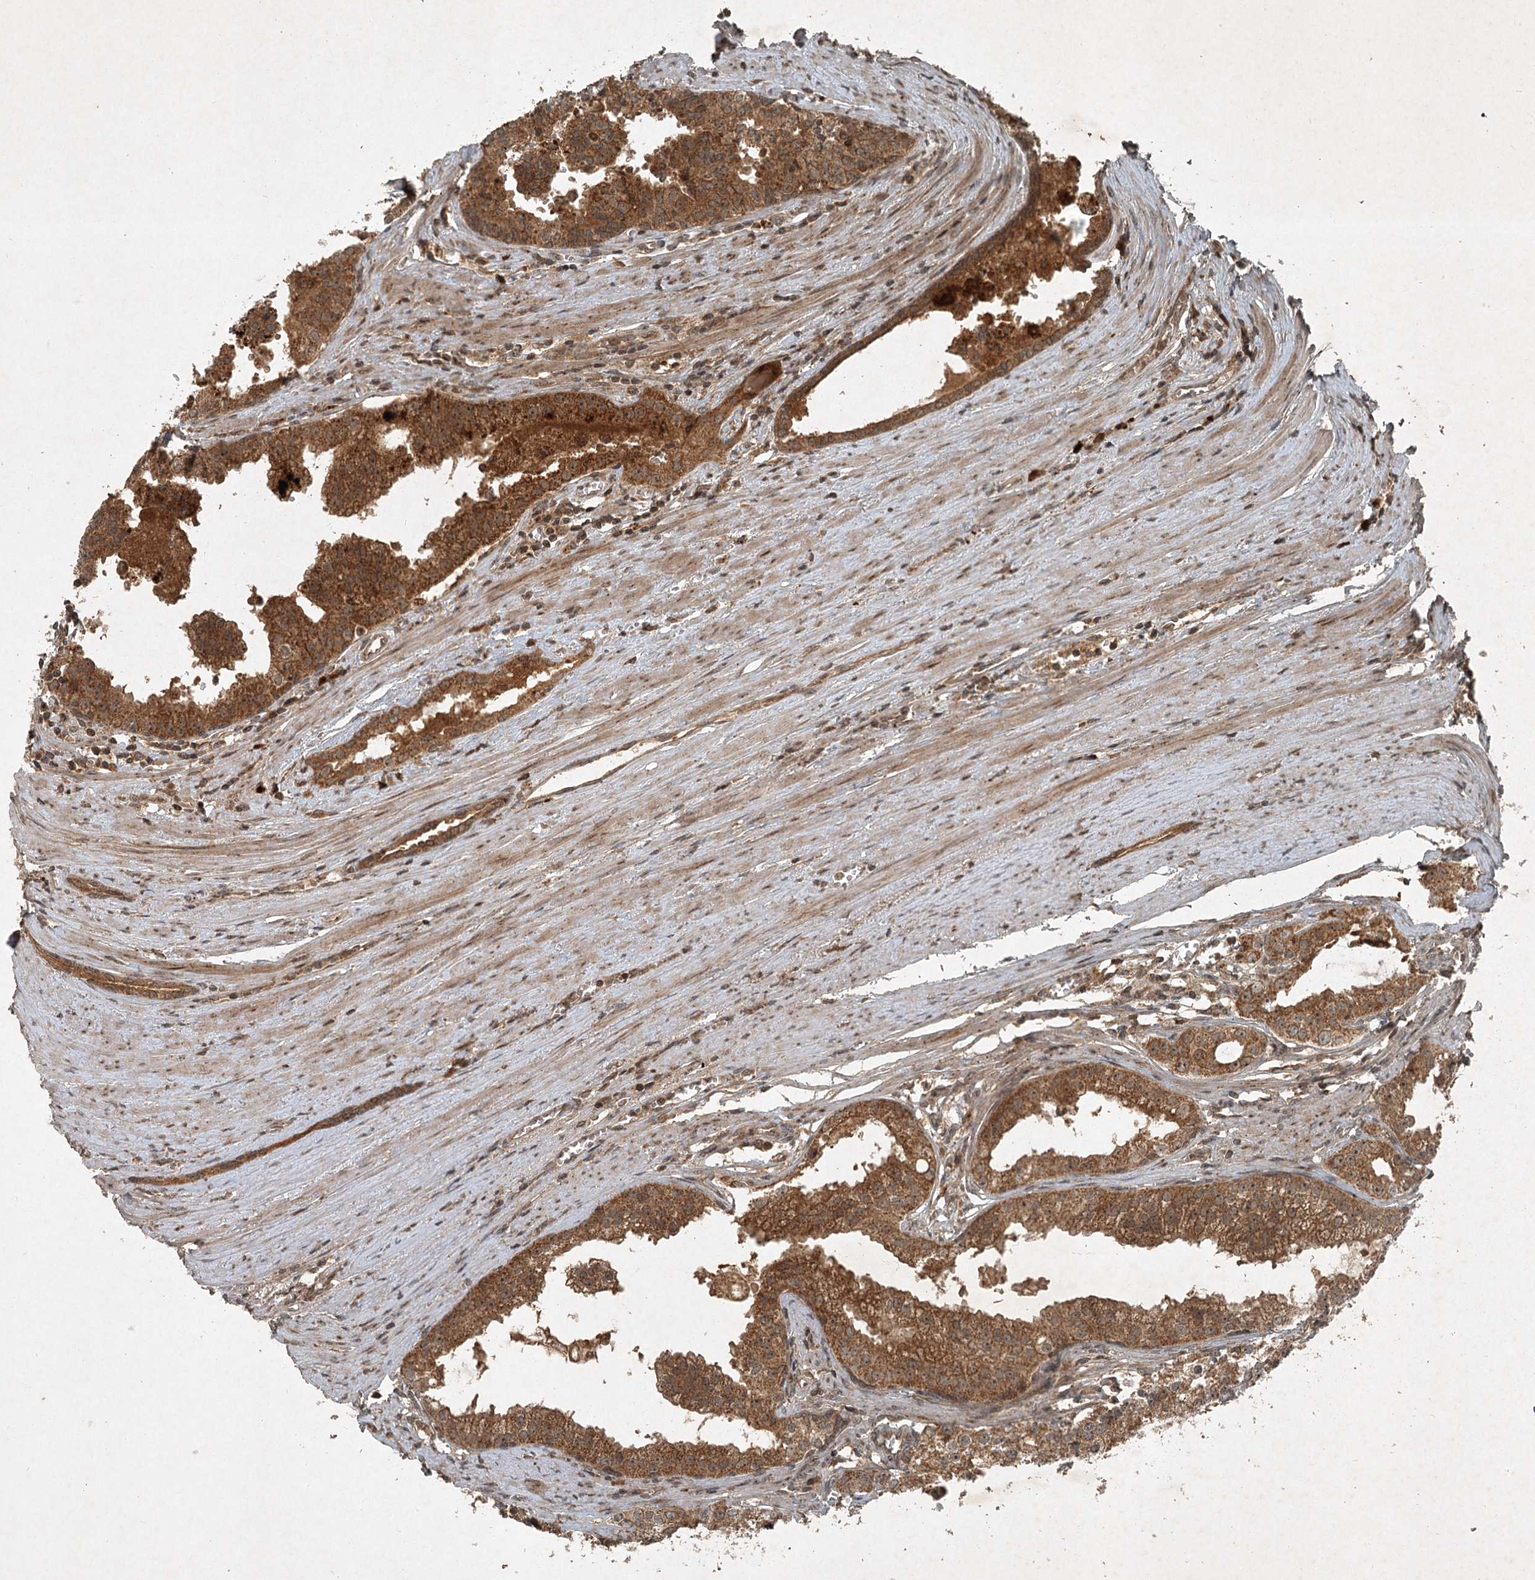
{"staining": {"intensity": "moderate", "quantity": ">75%", "location": "cytoplasmic/membranous"}, "tissue": "prostate cancer", "cell_type": "Tumor cells", "image_type": "cancer", "snomed": [{"axis": "morphology", "description": "Adenocarcinoma, High grade"}, {"axis": "topography", "description": "Prostate"}], "caption": "The photomicrograph reveals staining of prostate high-grade adenocarcinoma, revealing moderate cytoplasmic/membranous protein positivity (brown color) within tumor cells. The protein is stained brown, and the nuclei are stained in blue (DAB IHC with brightfield microscopy, high magnification).", "gene": "UNC93A", "patient": {"sex": "male", "age": 68}}